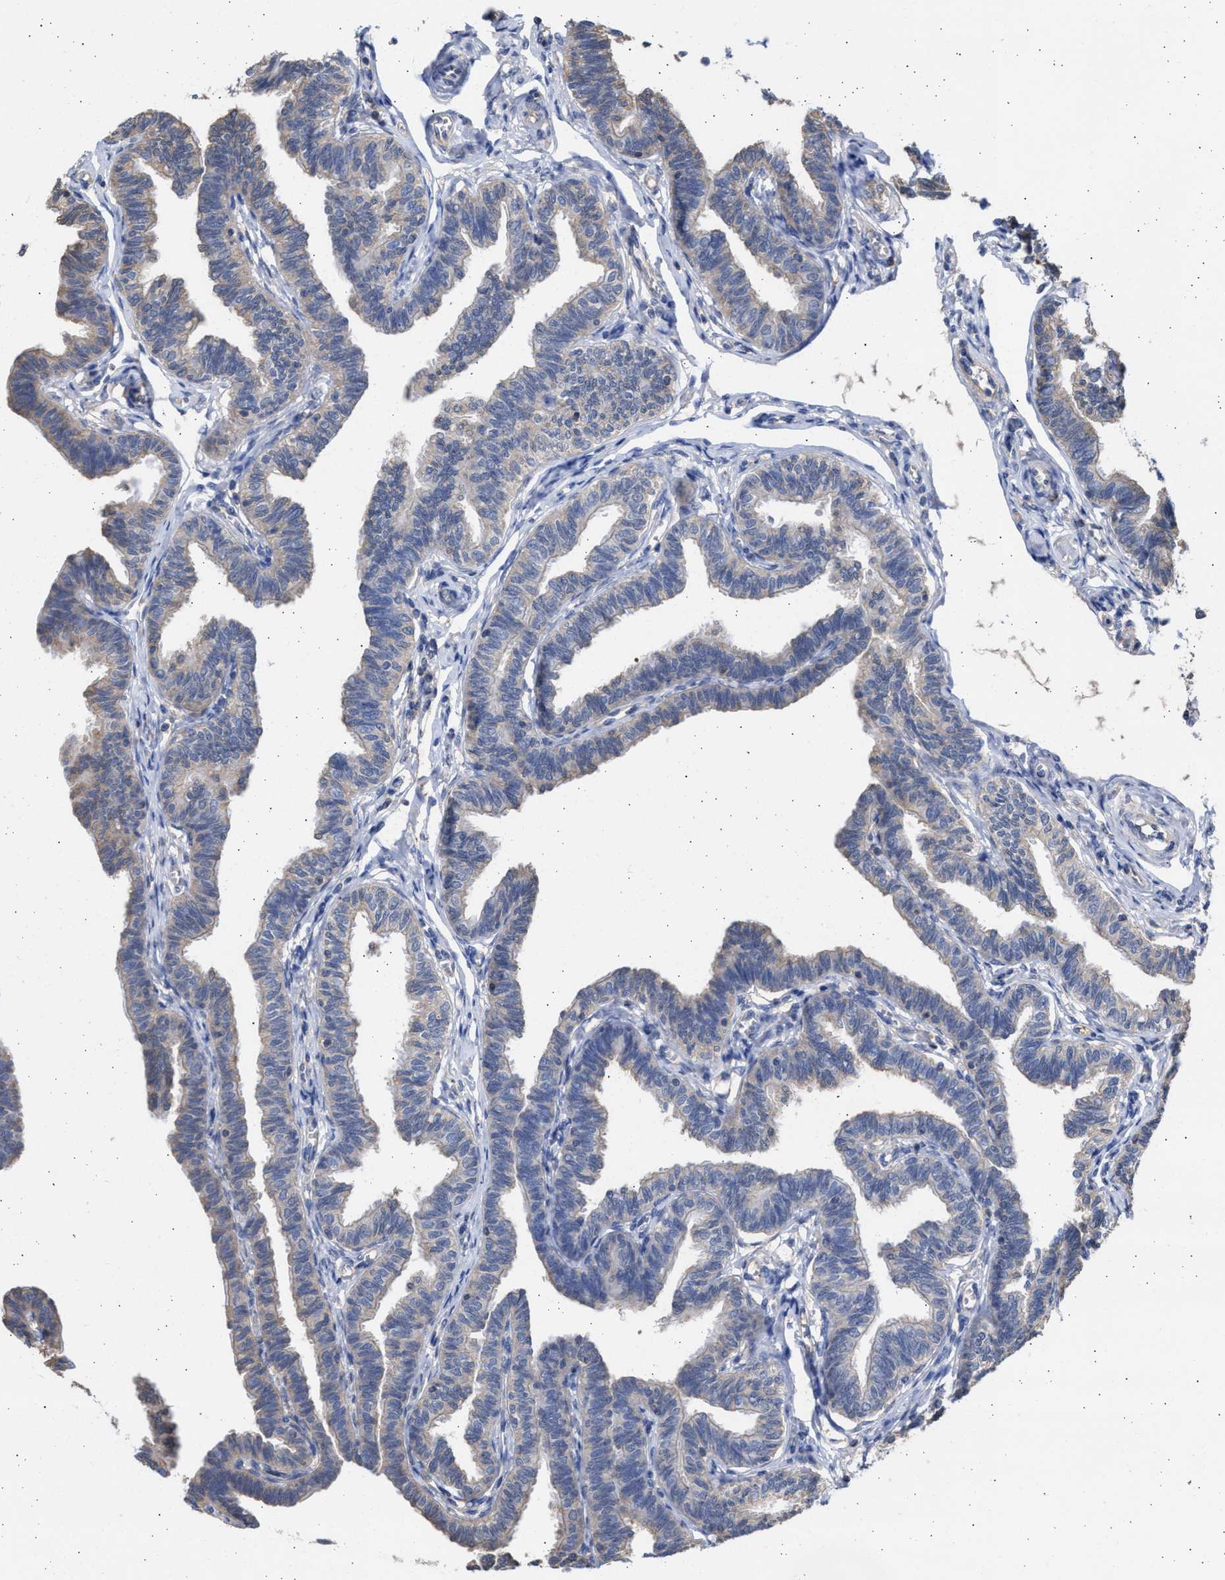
{"staining": {"intensity": "weak", "quantity": "25%-75%", "location": "cytoplasmic/membranous"}, "tissue": "fallopian tube", "cell_type": "Glandular cells", "image_type": "normal", "snomed": [{"axis": "morphology", "description": "Normal tissue, NOS"}, {"axis": "topography", "description": "Fallopian tube"}, {"axis": "topography", "description": "Ovary"}], "caption": "Brown immunohistochemical staining in unremarkable human fallopian tube exhibits weak cytoplasmic/membranous expression in approximately 25%-75% of glandular cells. (DAB IHC, brown staining for protein, blue staining for nuclei).", "gene": "ALDOC", "patient": {"sex": "female", "age": 23}}